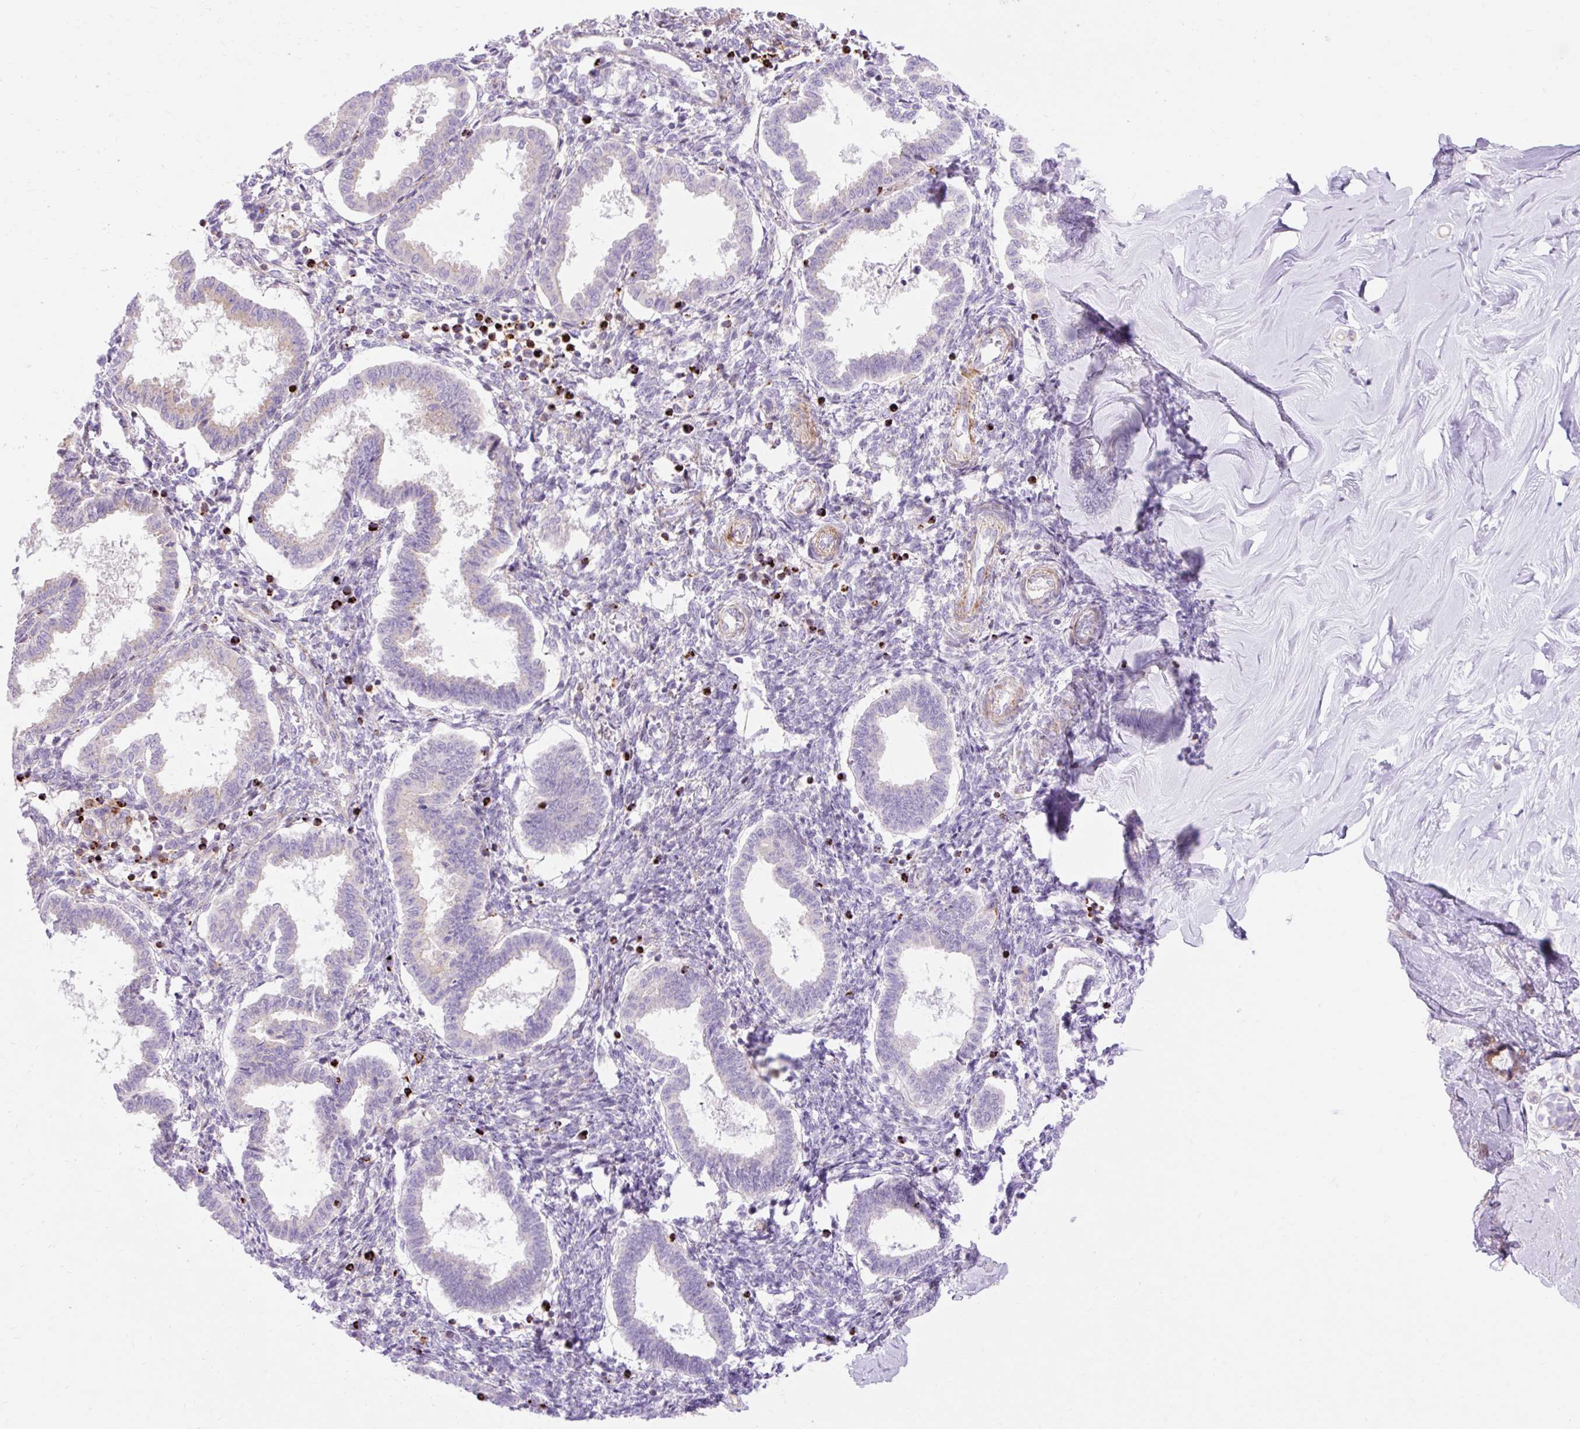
{"staining": {"intensity": "negative", "quantity": "none", "location": "none"}, "tissue": "endometrium", "cell_type": "Cells in endometrial stroma", "image_type": "normal", "snomed": [{"axis": "morphology", "description": "Normal tissue, NOS"}, {"axis": "topography", "description": "Endometrium"}], "caption": "This is a photomicrograph of IHC staining of normal endometrium, which shows no expression in cells in endometrial stroma. (IHC, brightfield microscopy, high magnification).", "gene": "CORO7", "patient": {"sex": "female", "age": 24}}